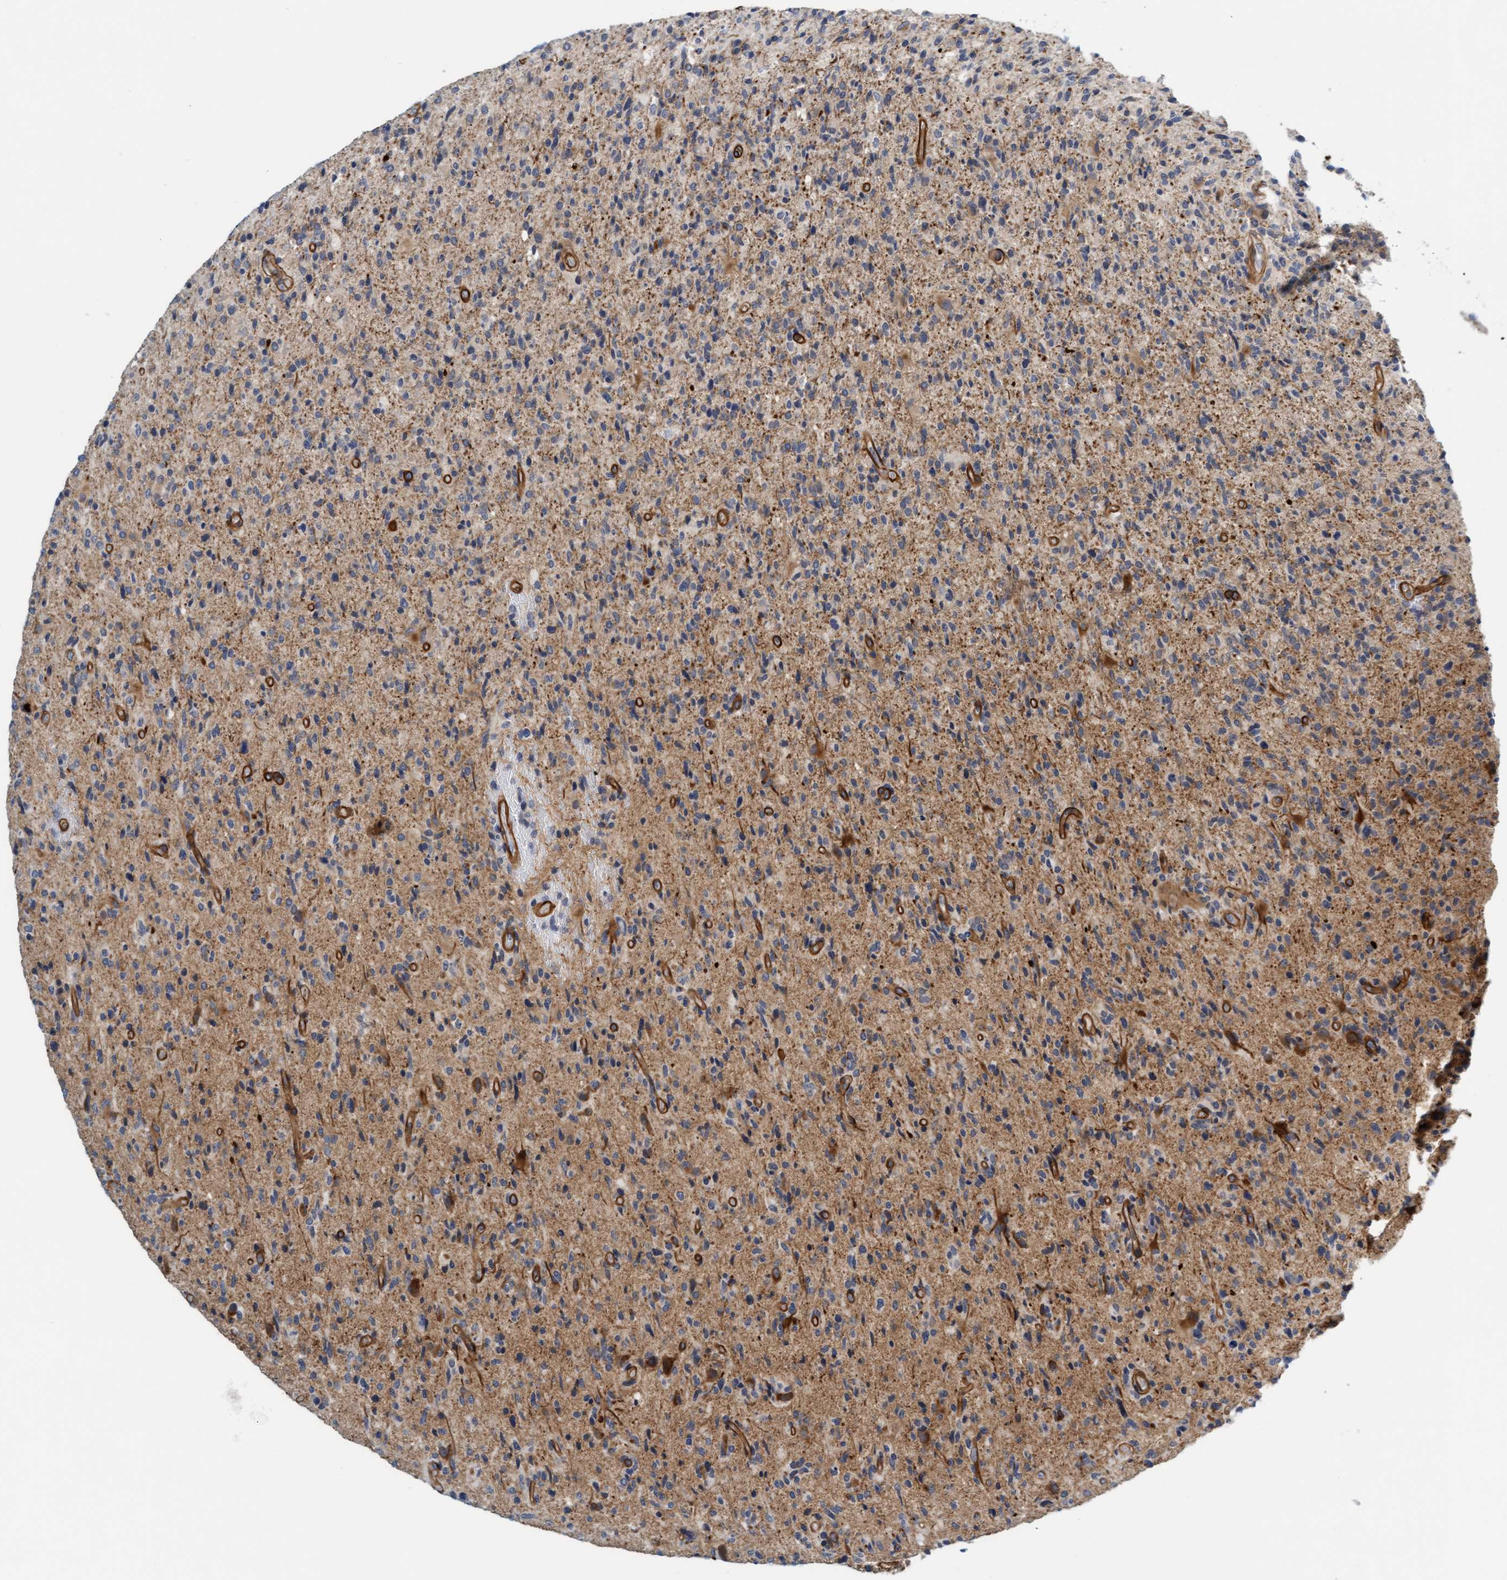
{"staining": {"intensity": "moderate", "quantity": "<25%", "location": "cytoplasmic/membranous"}, "tissue": "glioma", "cell_type": "Tumor cells", "image_type": "cancer", "snomed": [{"axis": "morphology", "description": "Glioma, malignant, High grade"}, {"axis": "topography", "description": "Brain"}], "caption": "IHC image of human glioma stained for a protein (brown), which reveals low levels of moderate cytoplasmic/membranous positivity in approximately <25% of tumor cells.", "gene": "TSTD2", "patient": {"sex": "male", "age": 72}}